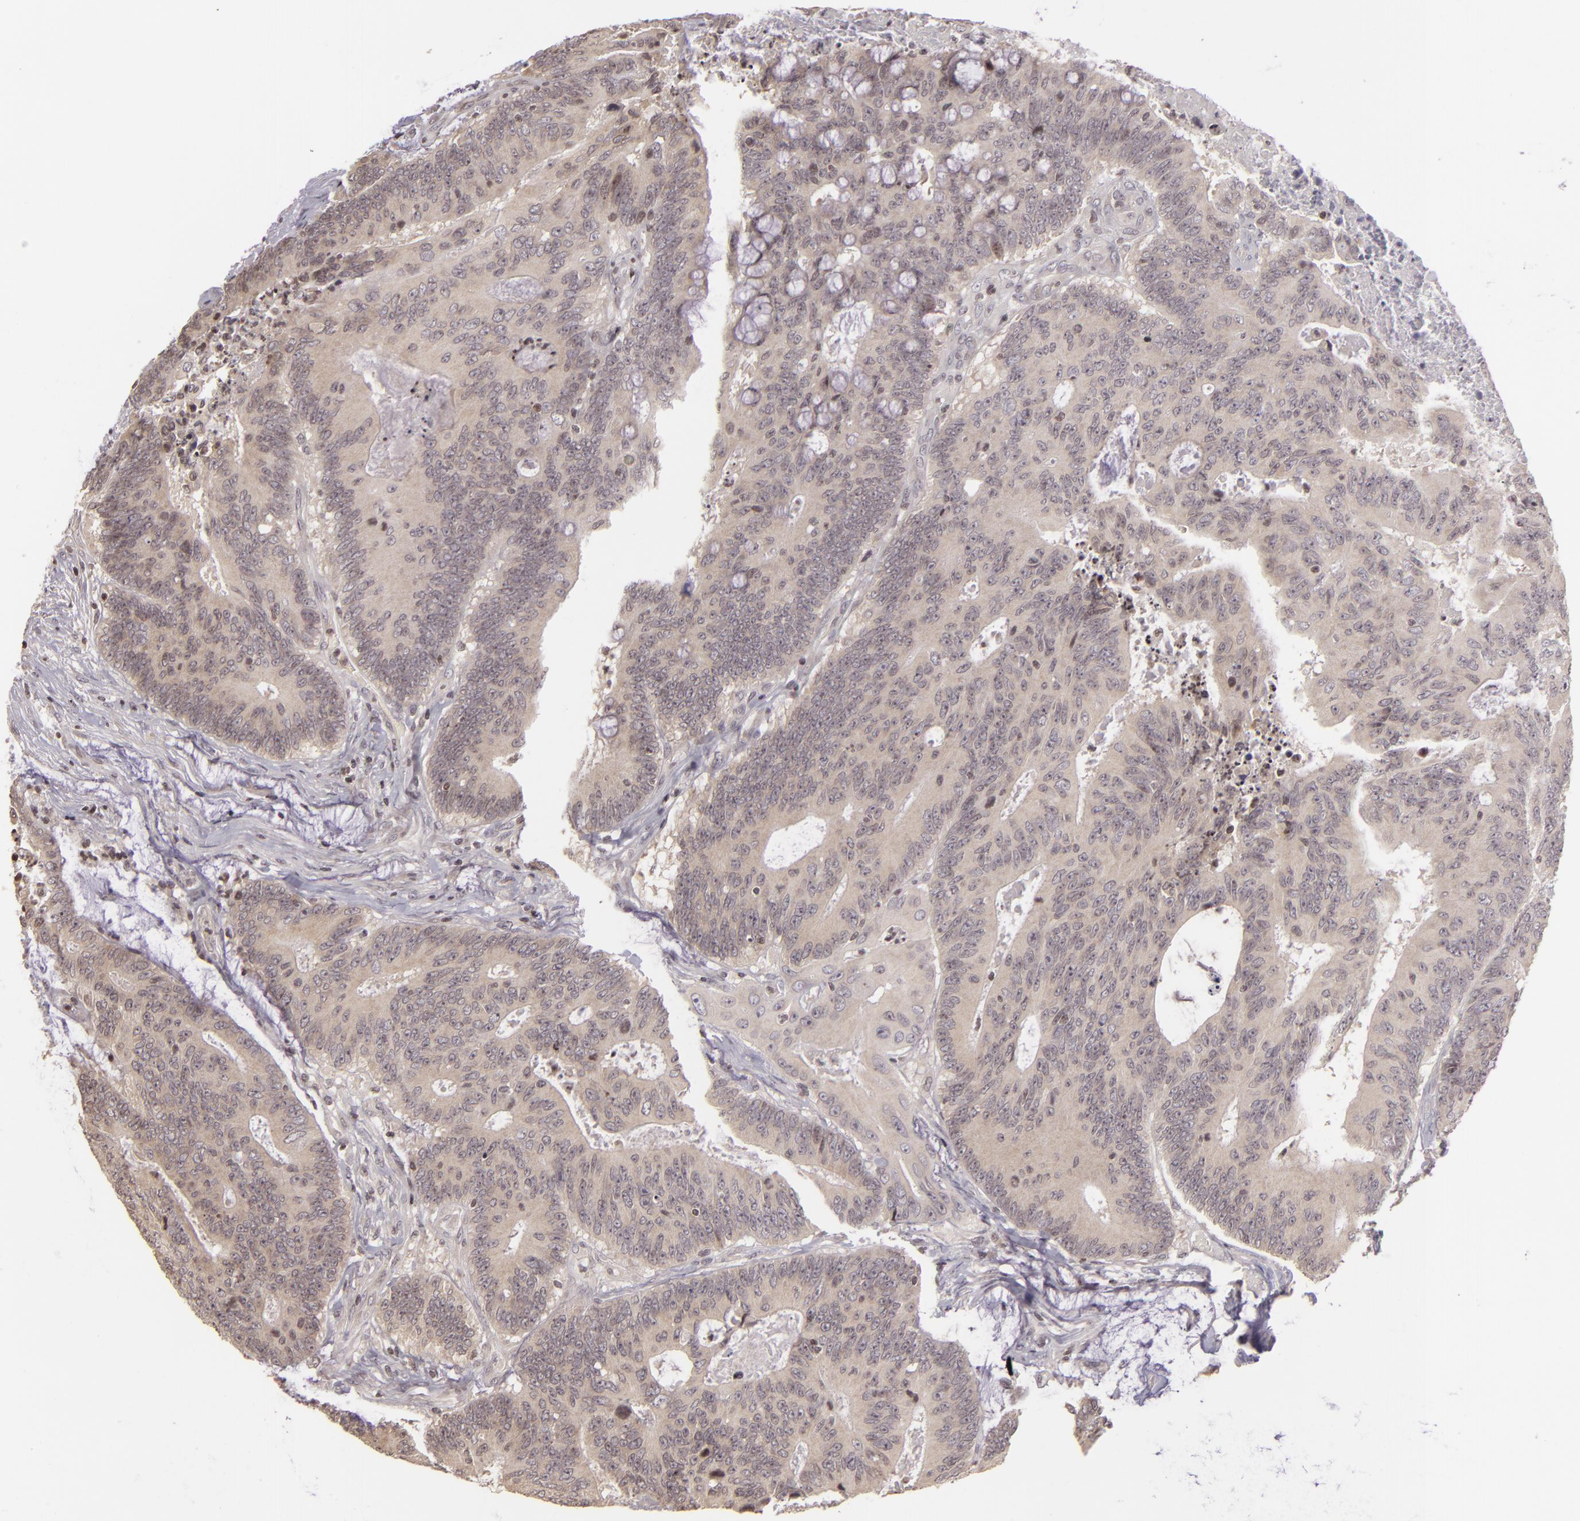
{"staining": {"intensity": "weak", "quantity": "<25%", "location": "nuclear"}, "tissue": "colorectal cancer", "cell_type": "Tumor cells", "image_type": "cancer", "snomed": [{"axis": "morphology", "description": "Adenocarcinoma, NOS"}, {"axis": "topography", "description": "Colon"}], "caption": "Histopathology image shows no significant protein expression in tumor cells of adenocarcinoma (colorectal). Nuclei are stained in blue.", "gene": "AKAP6", "patient": {"sex": "male", "age": 65}}